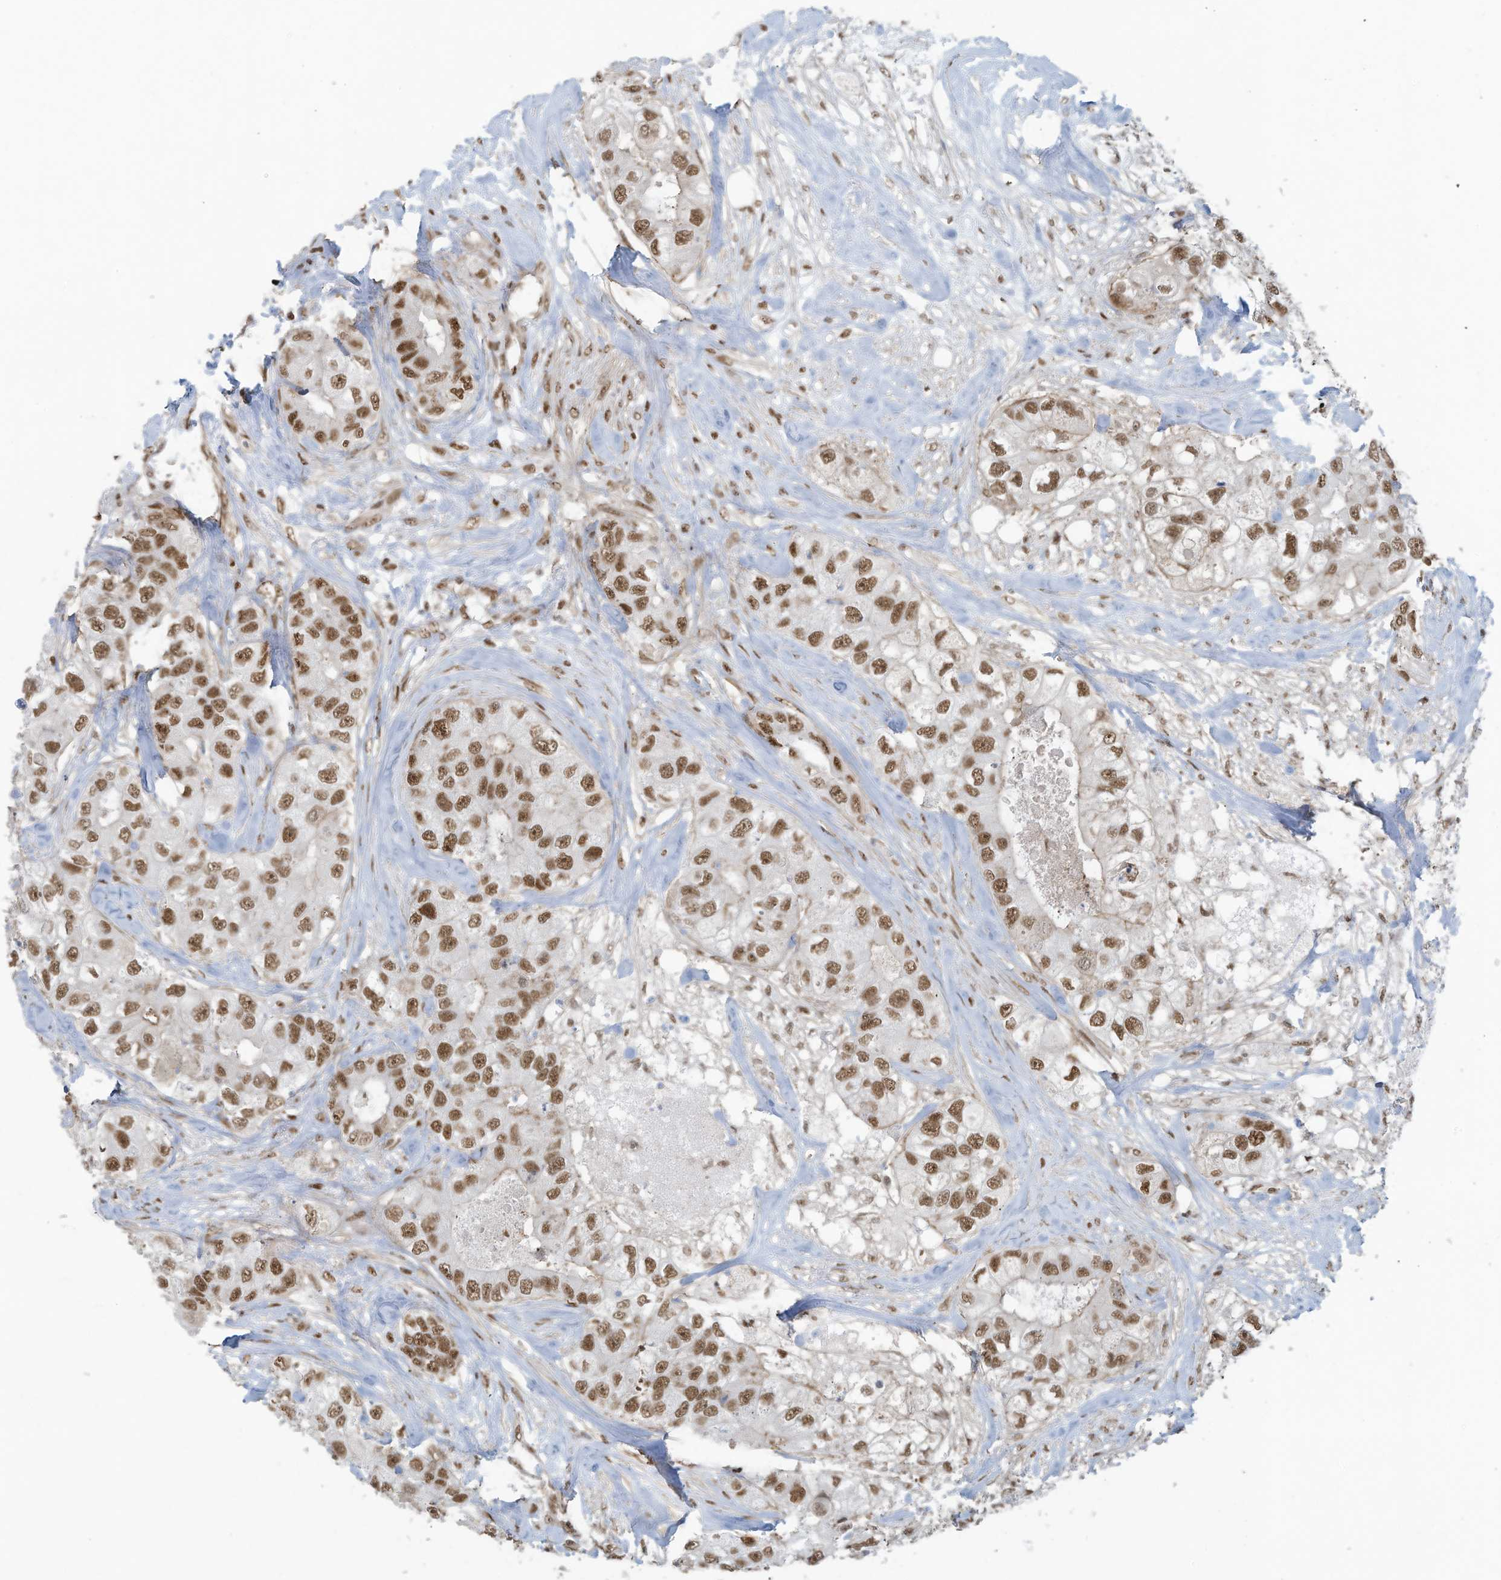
{"staining": {"intensity": "moderate", "quantity": ">75%", "location": "nuclear"}, "tissue": "breast cancer", "cell_type": "Tumor cells", "image_type": "cancer", "snomed": [{"axis": "morphology", "description": "Duct carcinoma"}, {"axis": "topography", "description": "Breast"}], "caption": "Human breast infiltrating ductal carcinoma stained for a protein (brown) displays moderate nuclear positive expression in approximately >75% of tumor cells.", "gene": "DBR1", "patient": {"sex": "female", "age": 62}}